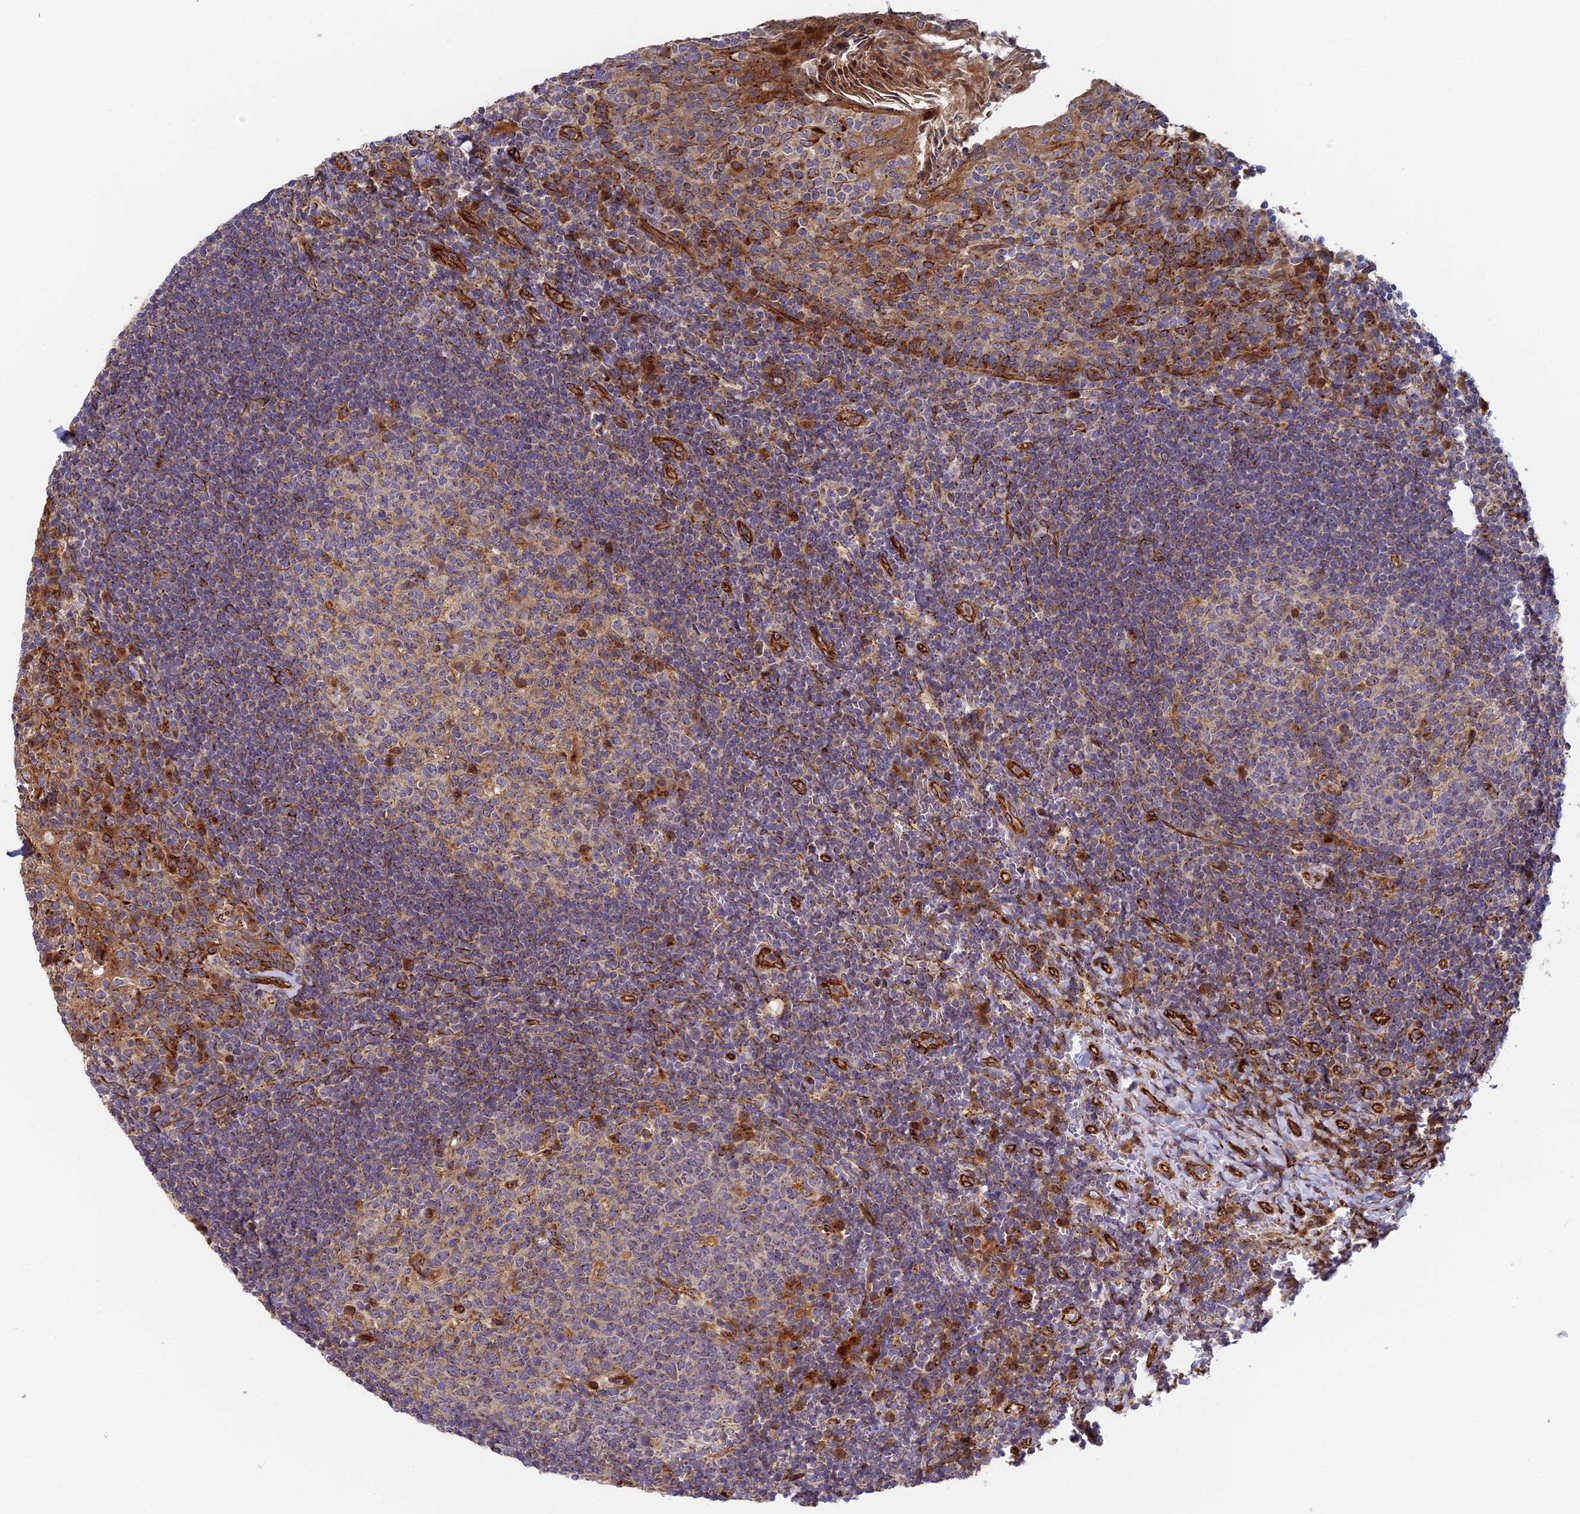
{"staining": {"intensity": "moderate", "quantity": "<25%", "location": "cytoplasmic/membranous"}, "tissue": "tonsil", "cell_type": "Germinal center cells", "image_type": "normal", "snomed": [{"axis": "morphology", "description": "Normal tissue, NOS"}, {"axis": "topography", "description": "Tonsil"}], "caption": "Protein staining by immunohistochemistry (IHC) demonstrates moderate cytoplasmic/membranous positivity in approximately <25% of germinal center cells in normal tonsil.", "gene": "PPP2R3C", "patient": {"sex": "female", "age": 10}}